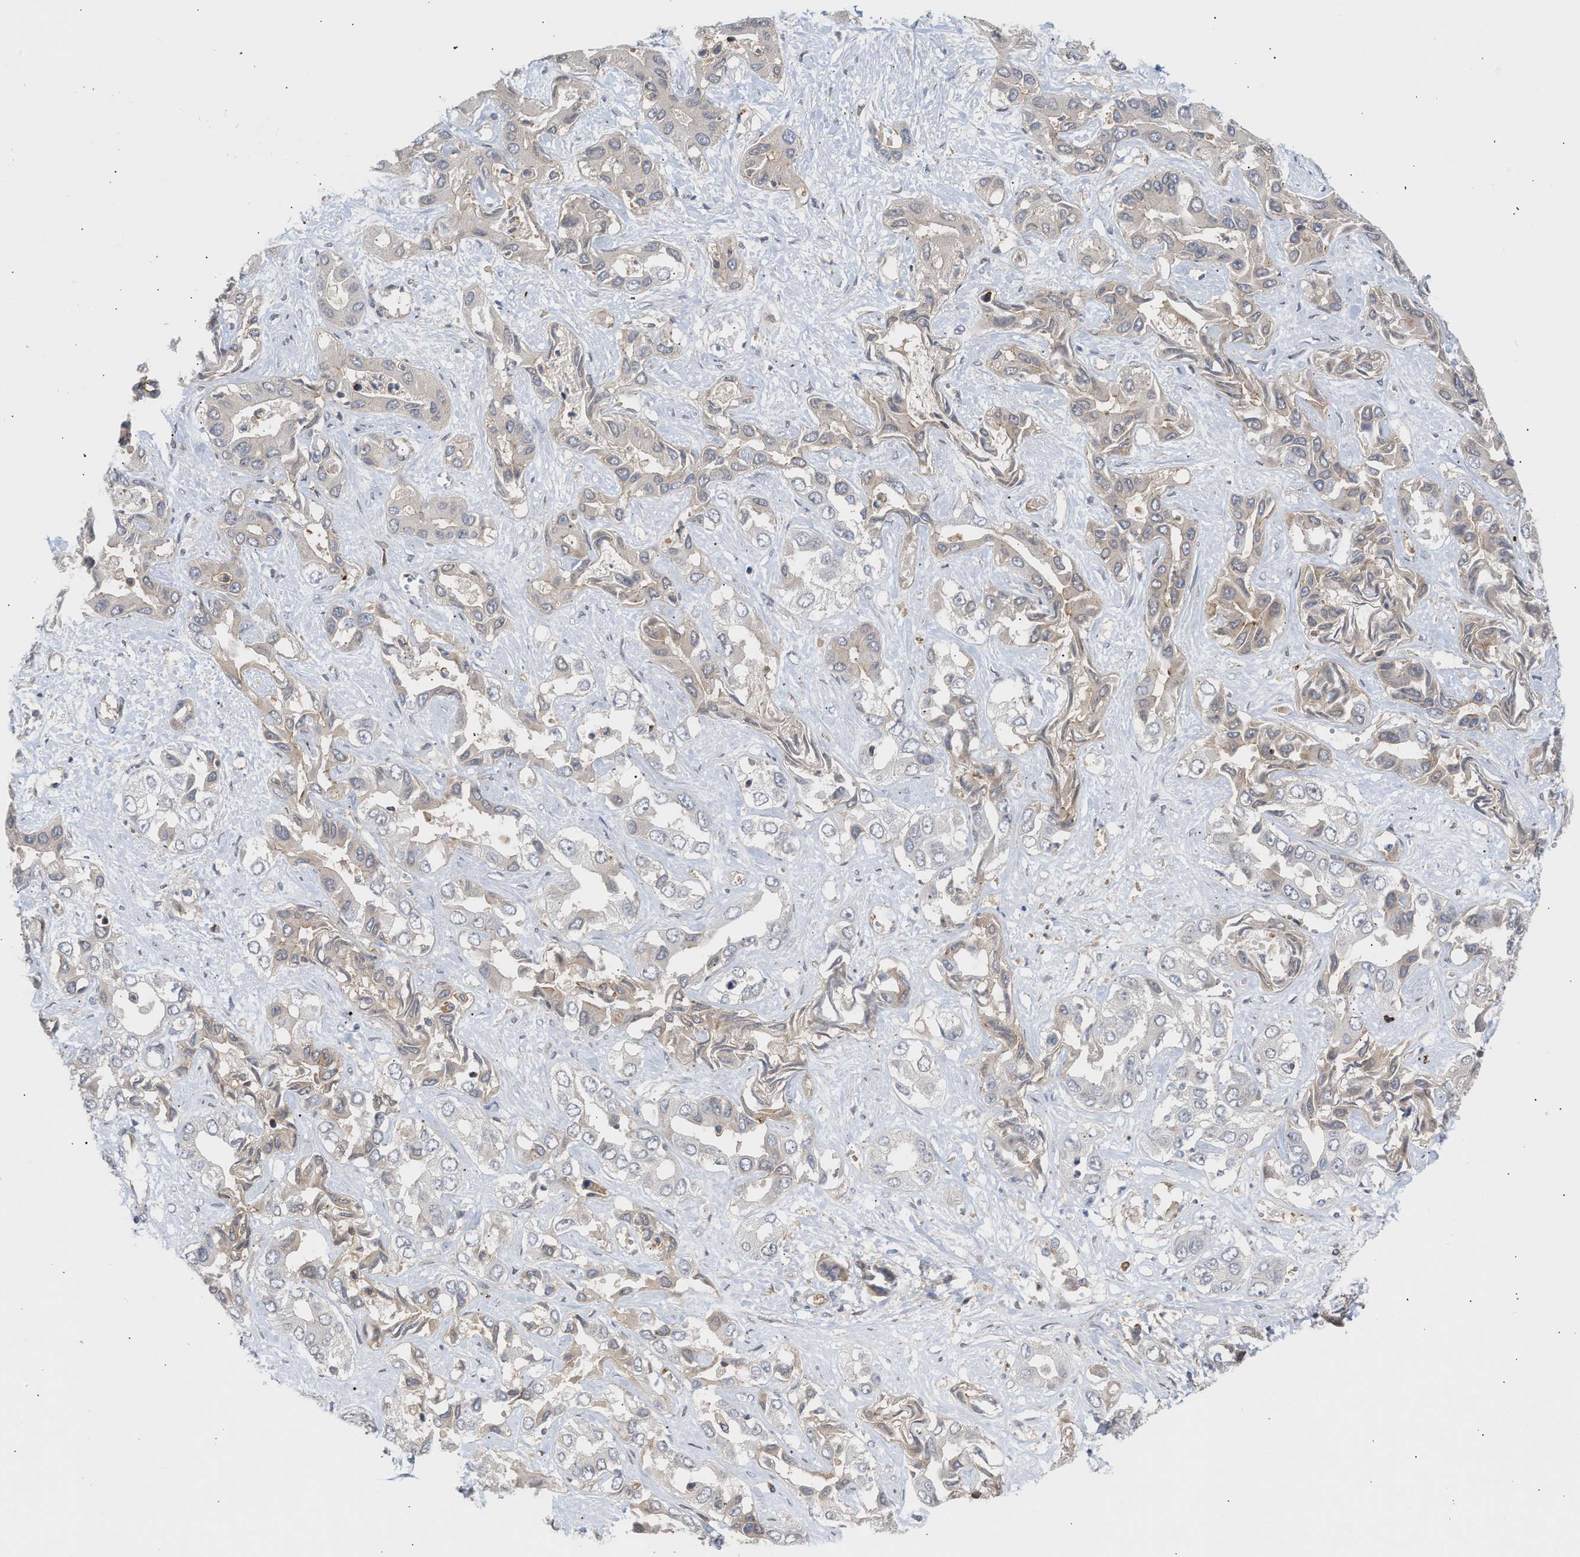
{"staining": {"intensity": "weak", "quantity": "25%-75%", "location": "cytoplasmic/membranous"}, "tissue": "liver cancer", "cell_type": "Tumor cells", "image_type": "cancer", "snomed": [{"axis": "morphology", "description": "Cholangiocarcinoma"}, {"axis": "topography", "description": "Liver"}], "caption": "The image displays immunohistochemical staining of liver cancer. There is weak cytoplasmic/membranous expression is appreciated in approximately 25%-75% of tumor cells. Immunohistochemistry (ihc) stains the protein of interest in brown and the nuclei are stained blue.", "gene": "NUP62", "patient": {"sex": "female", "age": 52}}